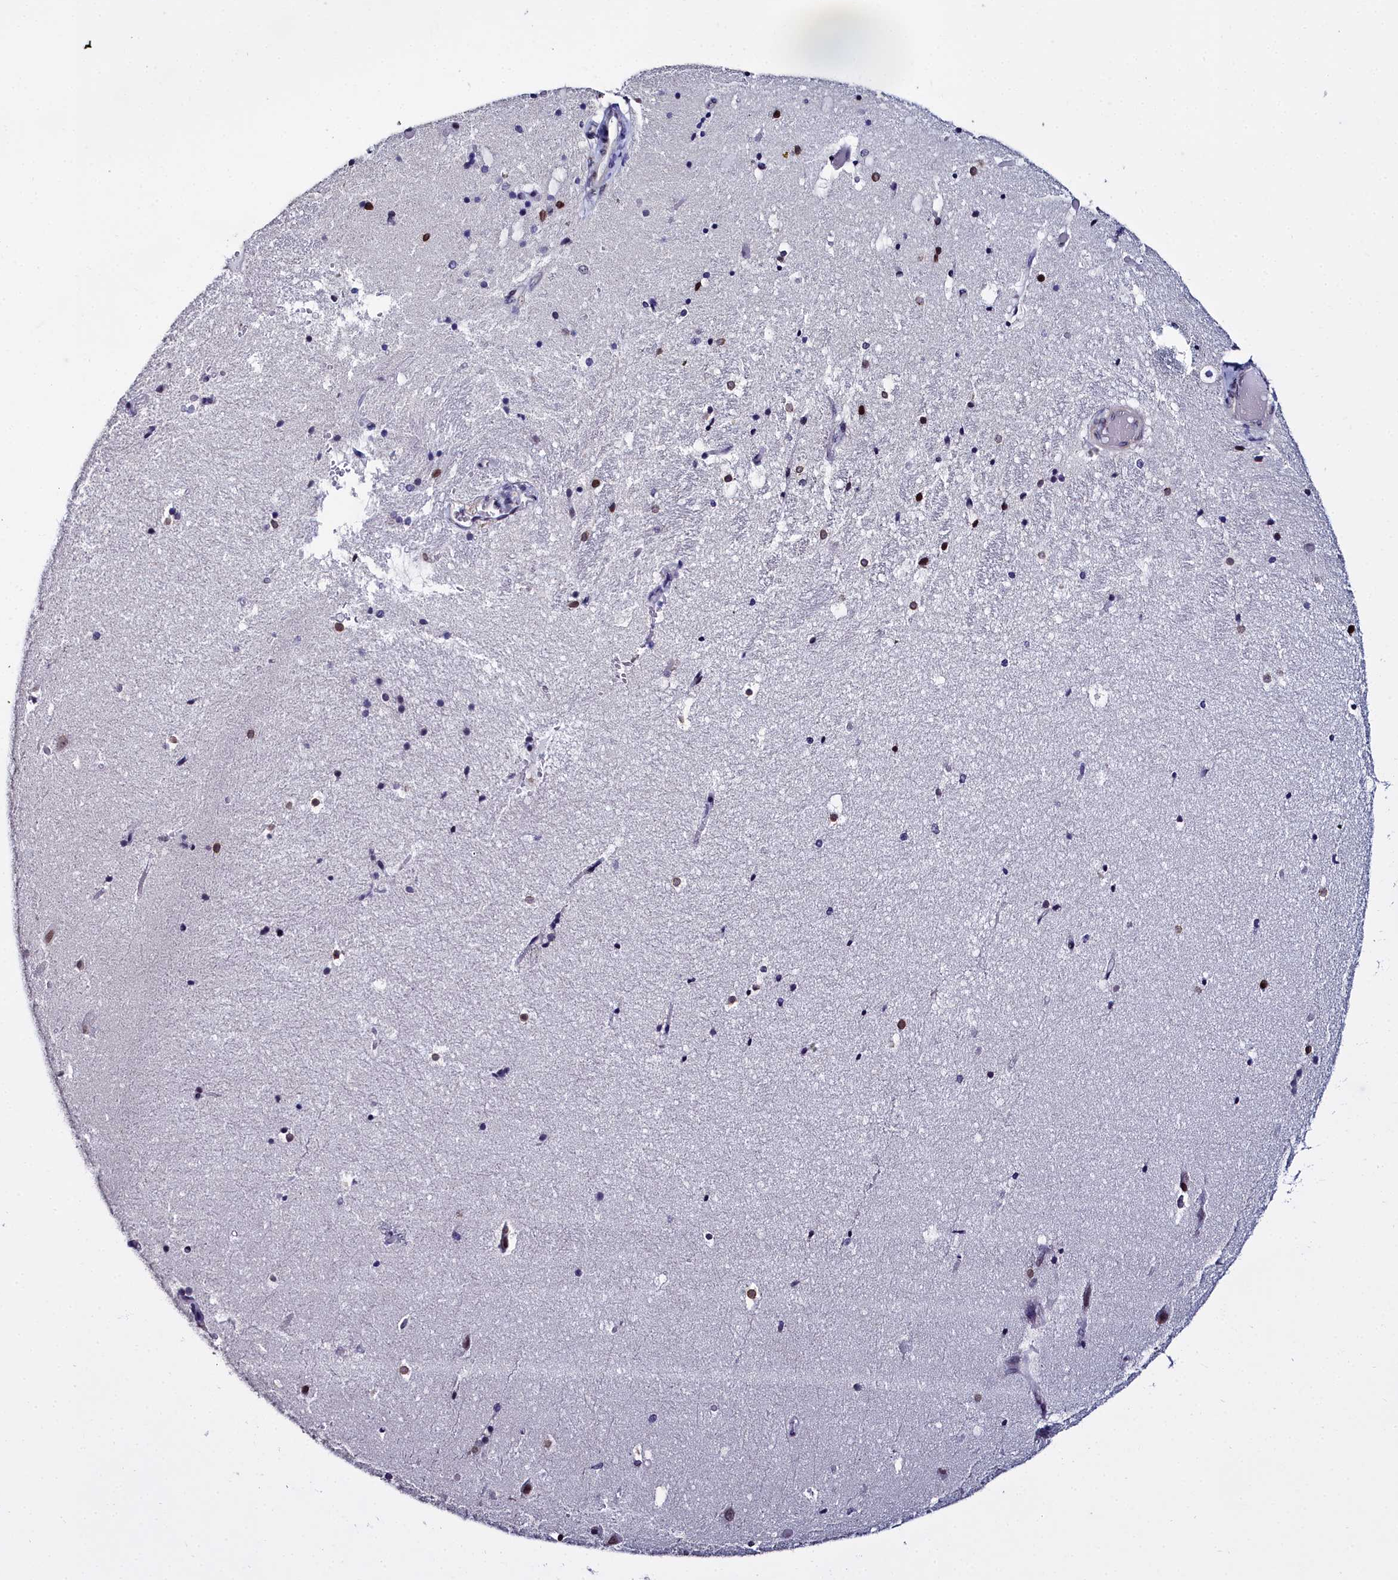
{"staining": {"intensity": "moderate", "quantity": "<25%", "location": "nuclear"}, "tissue": "hippocampus", "cell_type": "Glial cells", "image_type": "normal", "snomed": [{"axis": "morphology", "description": "Normal tissue, NOS"}, {"axis": "topography", "description": "Hippocampus"}], "caption": "Glial cells show low levels of moderate nuclear expression in about <25% of cells in unremarkable hippocampus.", "gene": "CCDC97", "patient": {"sex": "female", "age": 52}}